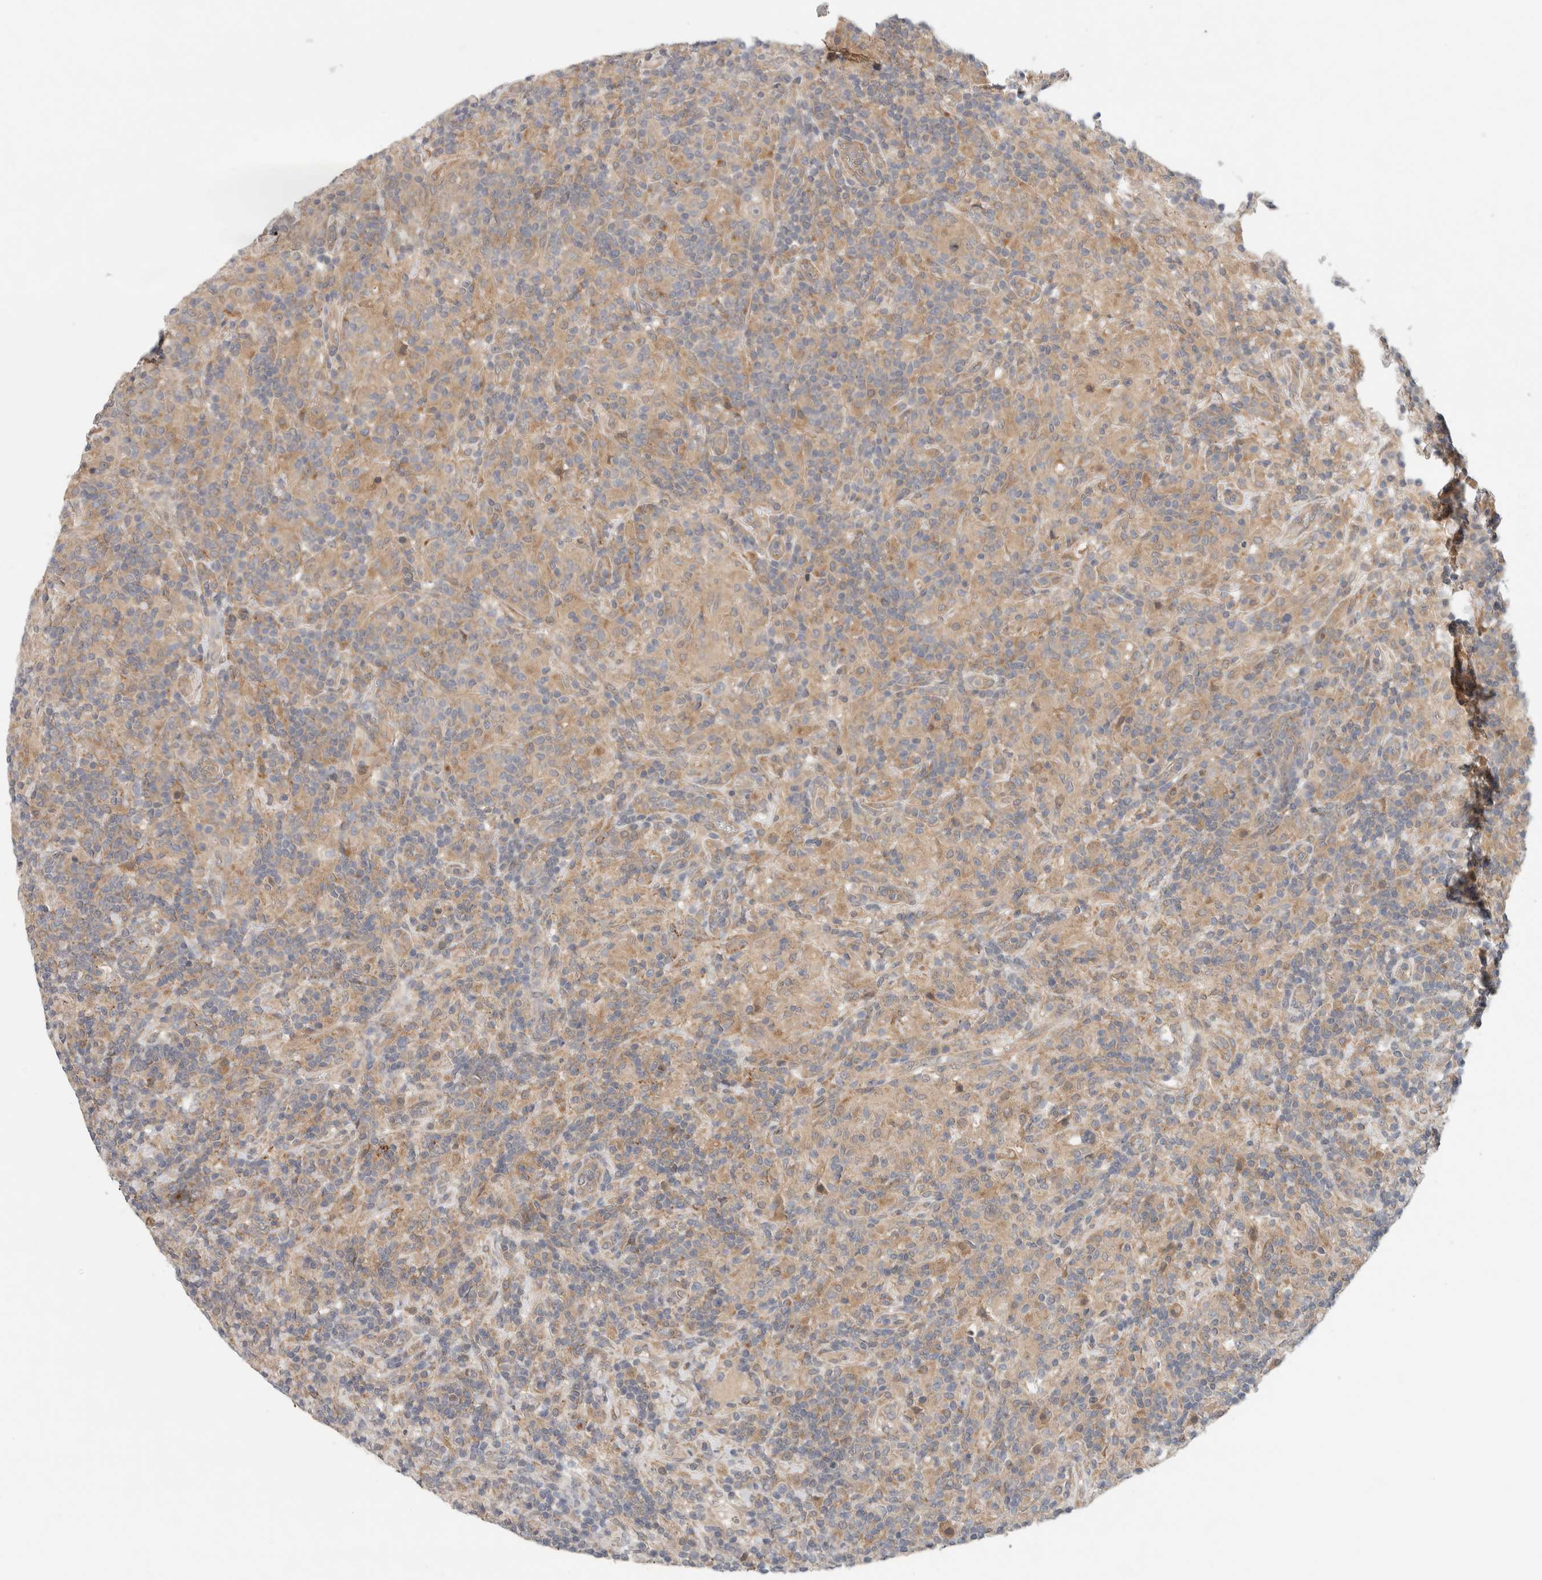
{"staining": {"intensity": "weak", "quantity": "25%-75%", "location": "cytoplasmic/membranous"}, "tissue": "lymphoma", "cell_type": "Tumor cells", "image_type": "cancer", "snomed": [{"axis": "morphology", "description": "Hodgkin's disease, NOS"}, {"axis": "topography", "description": "Lymph node"}], "caption": "Human Hodgkin's disease stained for a protein (brown) displays weak cytoplasmic/membranous positive staining in about 25%-75% of tumor cells.", "gene": "SGK1", "patient": {"sex": "male", "age": 70}}